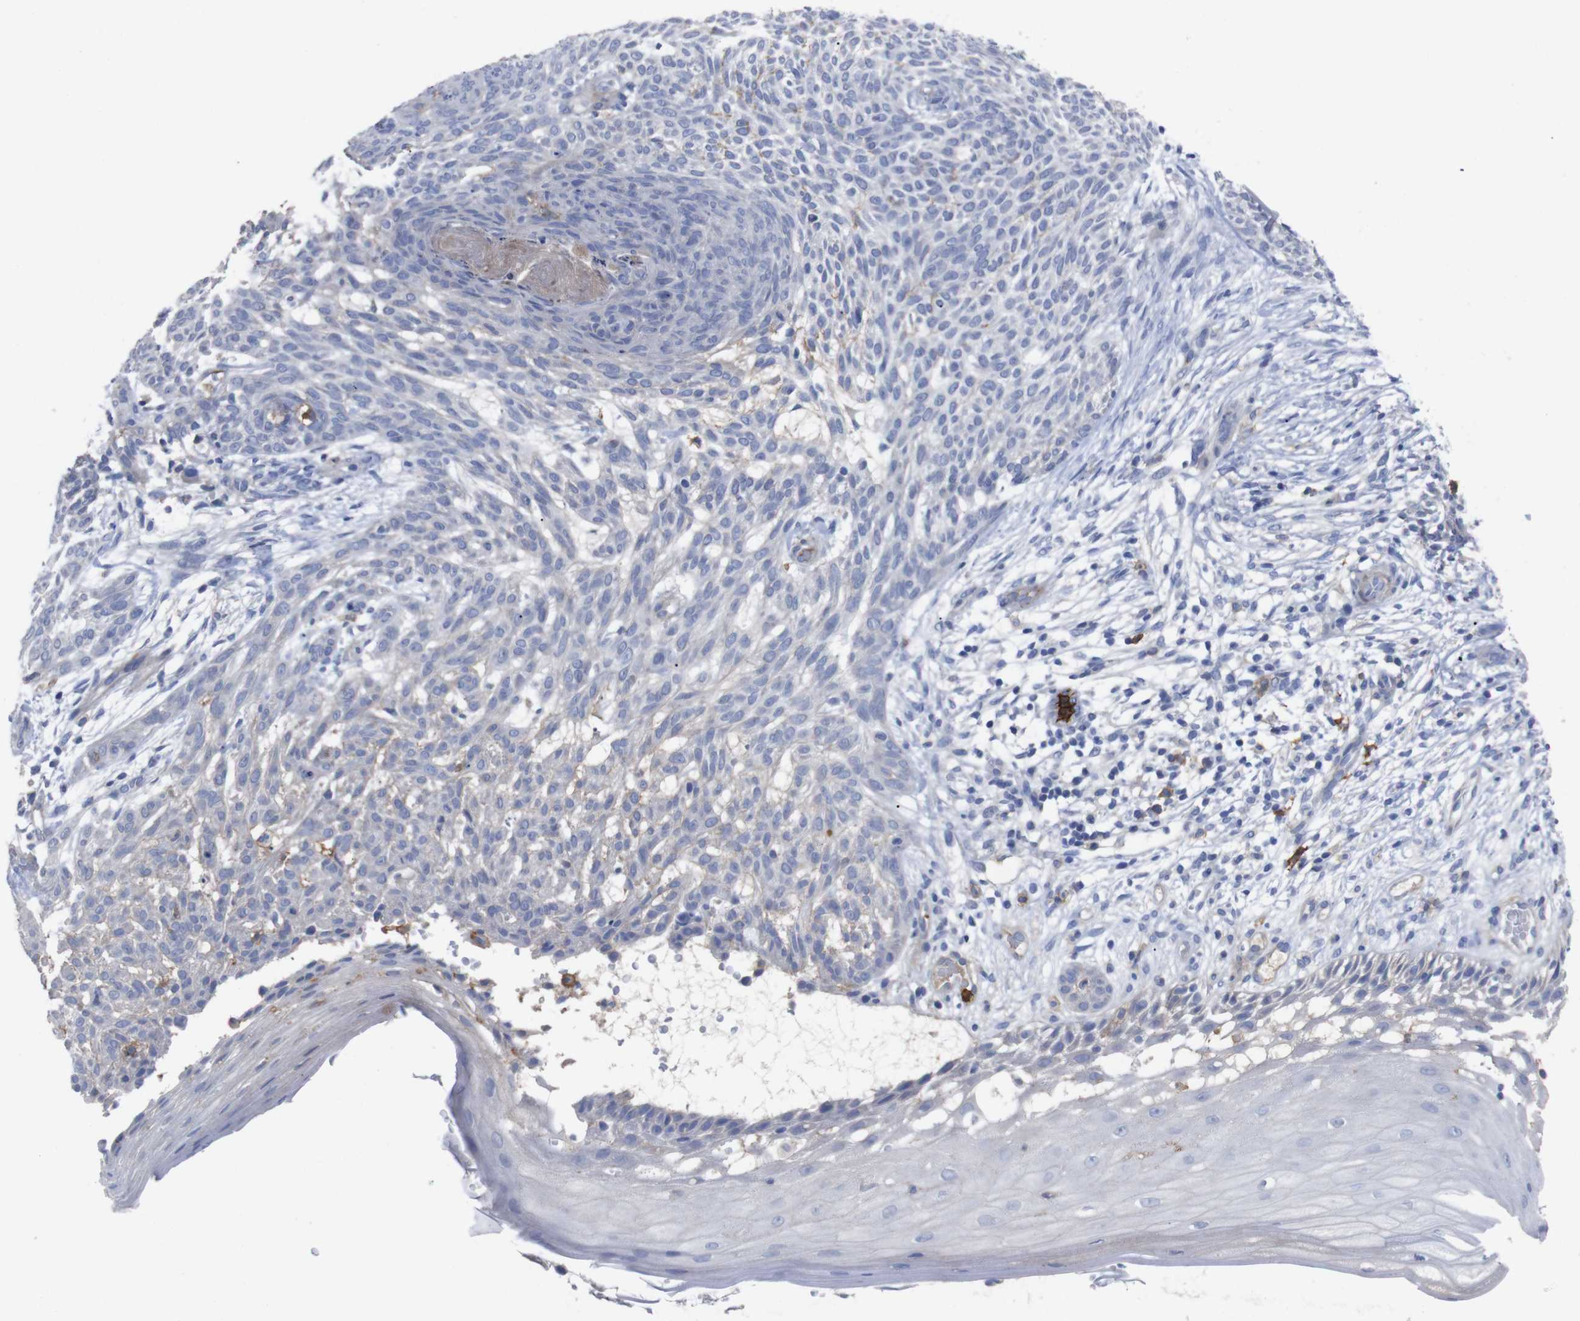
{"staining": {"intensity": "negative", "quantity": "none", "location": "none"}, "tissue": "skin cancer", "cell_type": "Tumor cells", "image_type": "cancer", "snomed": [{"axis": "morphology", "description": "Basal cell carcinoma"}, {"axis": "topography", "description": "Skin"}], "caption": "A micrograph of human skin cancer (basal cell carcinoma) is negative for staining in tumor cells.", "gene": "C5AR1", "patient": {"sex": "female", "age": 59}}